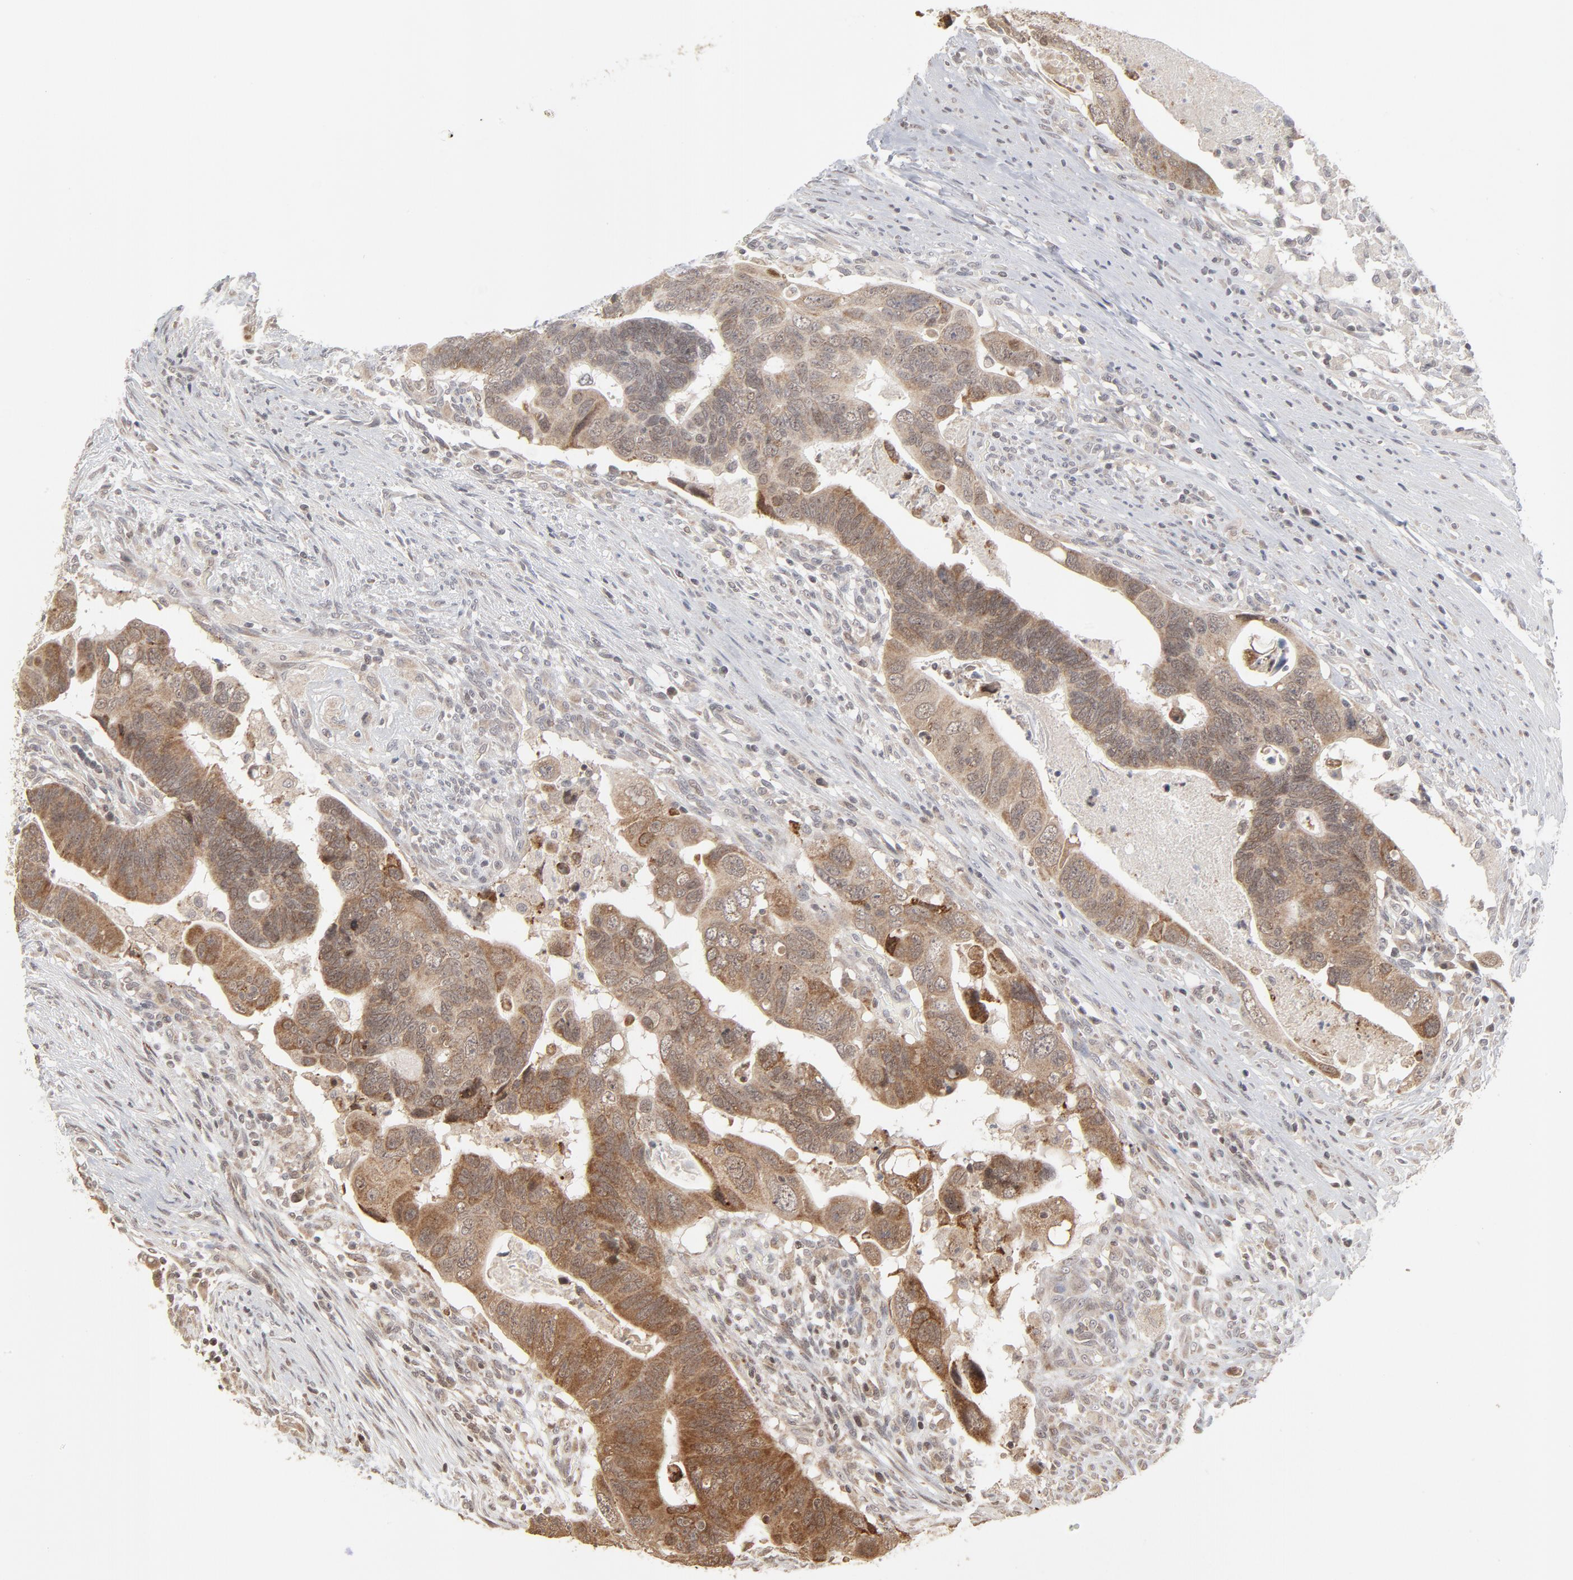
{"staining": {"intensity": "moderate", "quantity": ">75%", "location": "cytoplasmic/membranous"}, "tissue": "colorectal cancer", "cell_type": "Tumor cells", "image_type": "cancer", "snomed": [{"axis": "morphology", "description": "Adenocarcinoma, NOS"}, {"axis": "topography", "description": "Rectum"}], "caption": "Colorectal cancer (adenocarcinoma) stained for a protein exhibits moderate cytoplasmic/membranous positivity in tumor cells. The staining was performed using DAB, with brown indicating positive protein expression. Nuclei are stained blue with hematoxylin.", "gene": "ARIH1", "patient": {"sex": "male", "age": 53}}